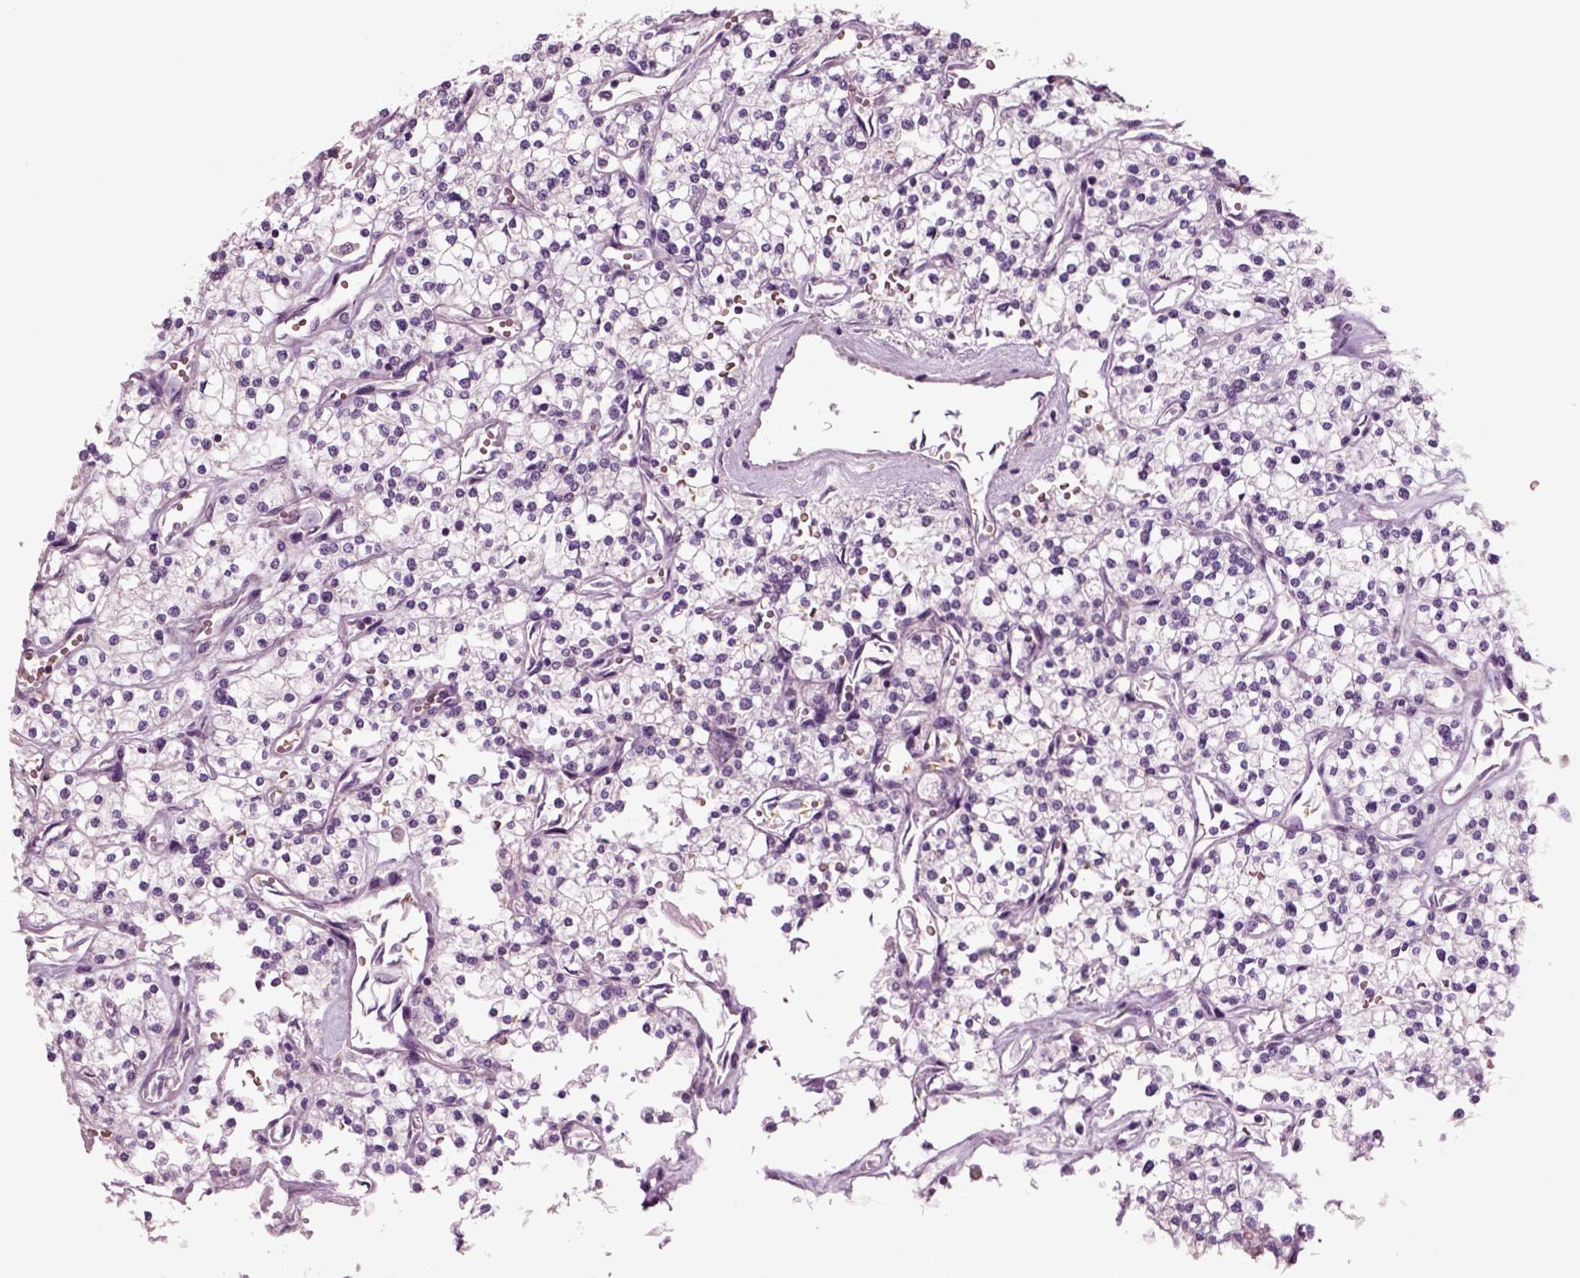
{"staining": {"intensity": "negative", "quantity": "none", "location": "none"}, "tissue": "renal cancer", "cell_type": "Tumor cells", "image_type": "cancer", "snomed": [{"axis": "morphology", "description": "Adenocarcinoma, NOS"}, {"axis": "topography", "description": "Kidney"}], "caption": "There is no significant expression in tumor cells of renal adenocarcinoma.", "gene": "CHGB", "patient": {"sex": "male", "age": 80}}